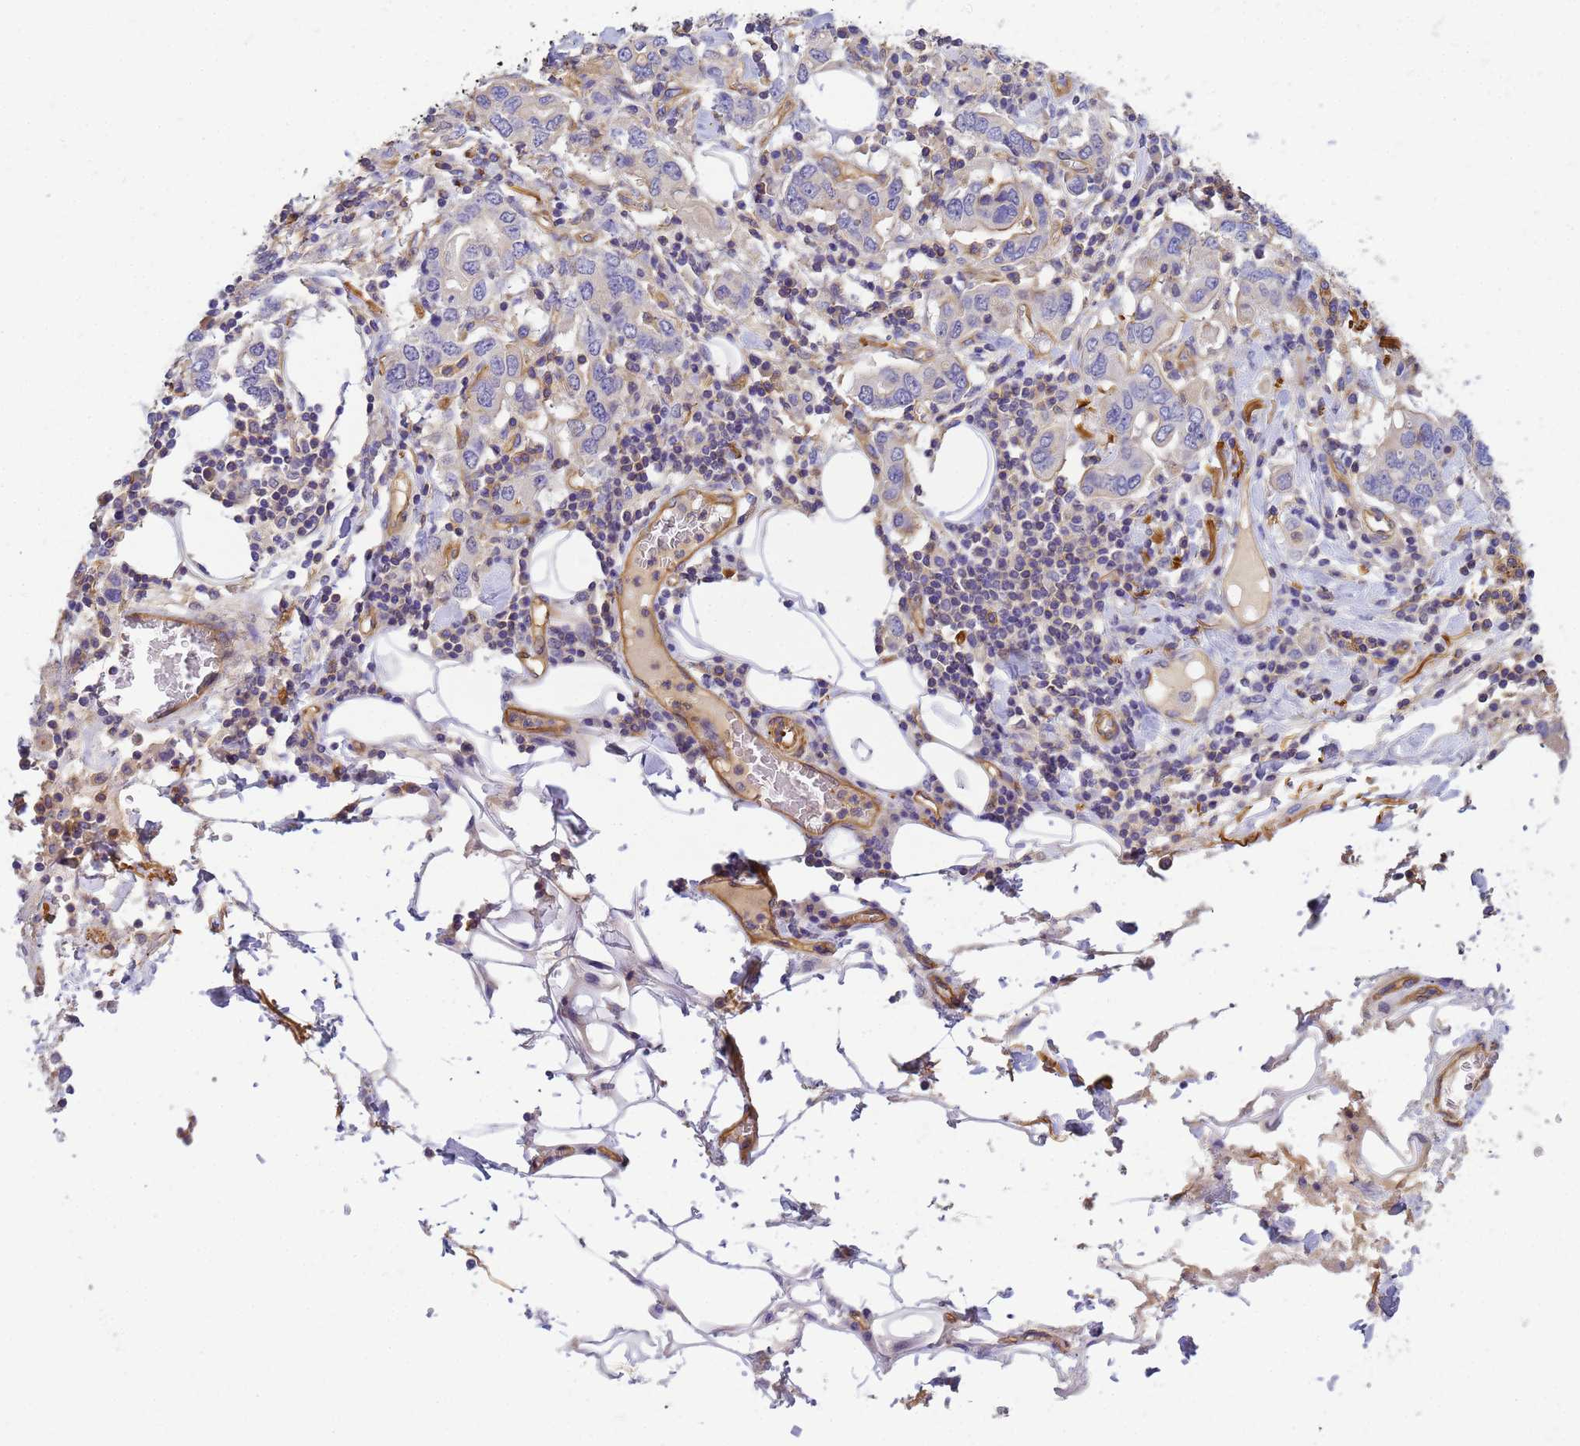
{"staining": {"intensity": "negative", "quantity": "none", "location": "none"}, "tissue": "stomach cancer", "cell_type": "Tumor cells", "image_type": "cancer", "snomed": [{"axis": "morphology", "description": "Adenocarcinoma, NOS"}, {"axis": "topography", "description": "Stomach, upper"}, {"axis": "topography", "description": "Stomach"}], "caption": "Immunohistochemistry (IHC) of stomach cancer displays no positivity in tumor cells.", "gene": "MYL12A", "patient": {"sex": "male", "age": 62}}